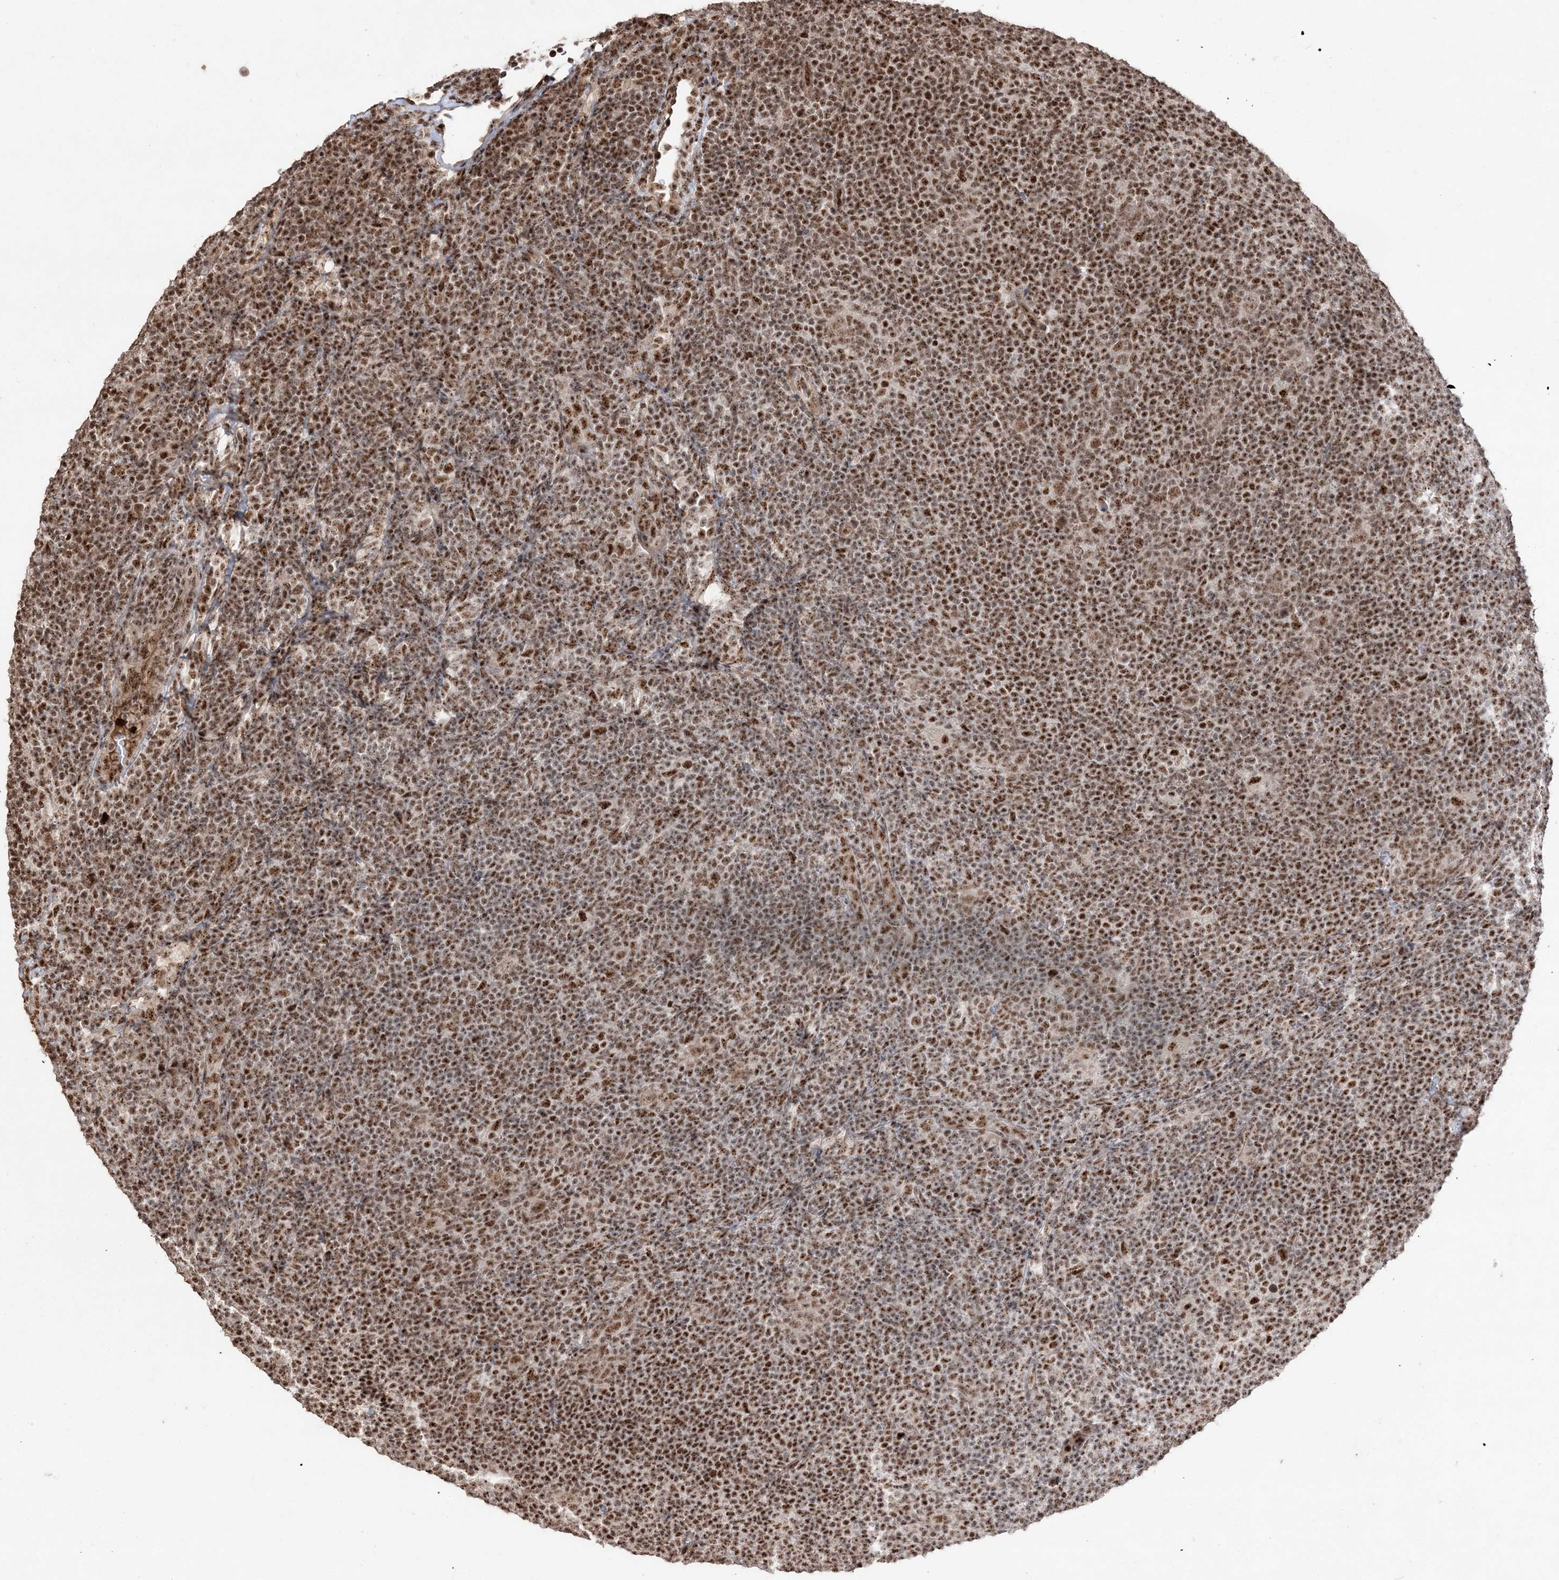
{"staining": {"intensity": "moderate", "quantity": ">75%", "location": "nuclear"}, "tissue": "lymphoma", "cell_type": "Tumor cells", "image_type": "cancer", "snomed": [{"axis": "morphology", "description": "Hodgkin's disease, NOS"}, {"axis": "topography", "description": "Lymph node"}], "caption": "Hodgkin's disease tissue reveals moderate nuclear positivity in about >75% of tumor cells, visualized by immunohistochemistry.", "gene": "RBM17", "patient": {"sex": "female", "age": 57}}